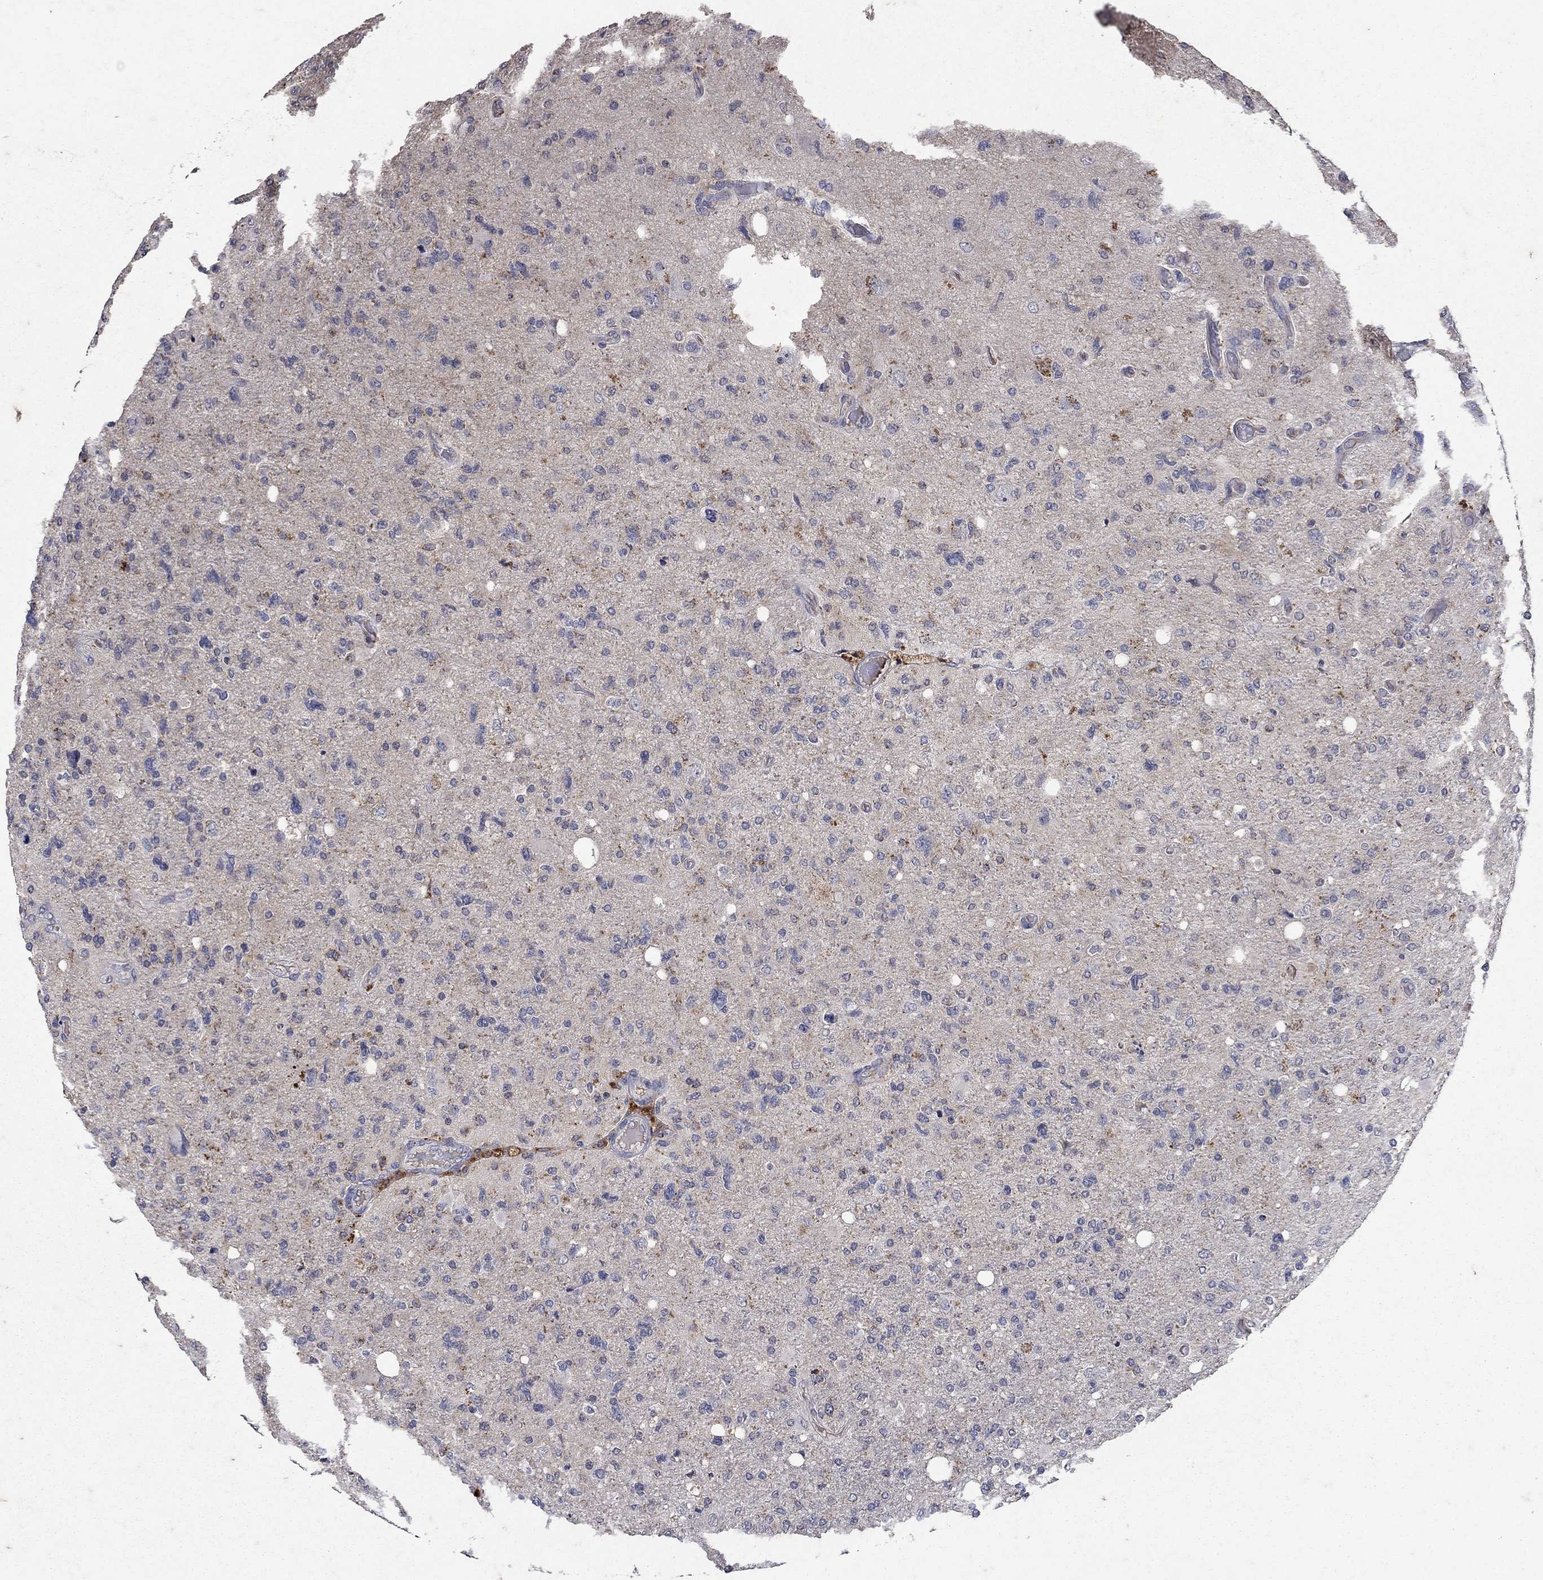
{"staining": {"intensity": "negative", "quantity": "none", "location": "none"}, "tissue": "glioma", "cell_type": "Tumor cells", "image_type": "cancer", "snomed": [{"axis": "morphology", "description": "Glioma, malignant, High grade"}, {"axis": "topography", "description": "Cerebral cortex"}], "caption": "DAB (3,3'-diaminobenzidine) immunohistochemical staining of high-grade glioma (malignant) displays no significant staining in tumor cells.", "gene": "NPC2", "patient": {"sex": "male", "age": 70}}